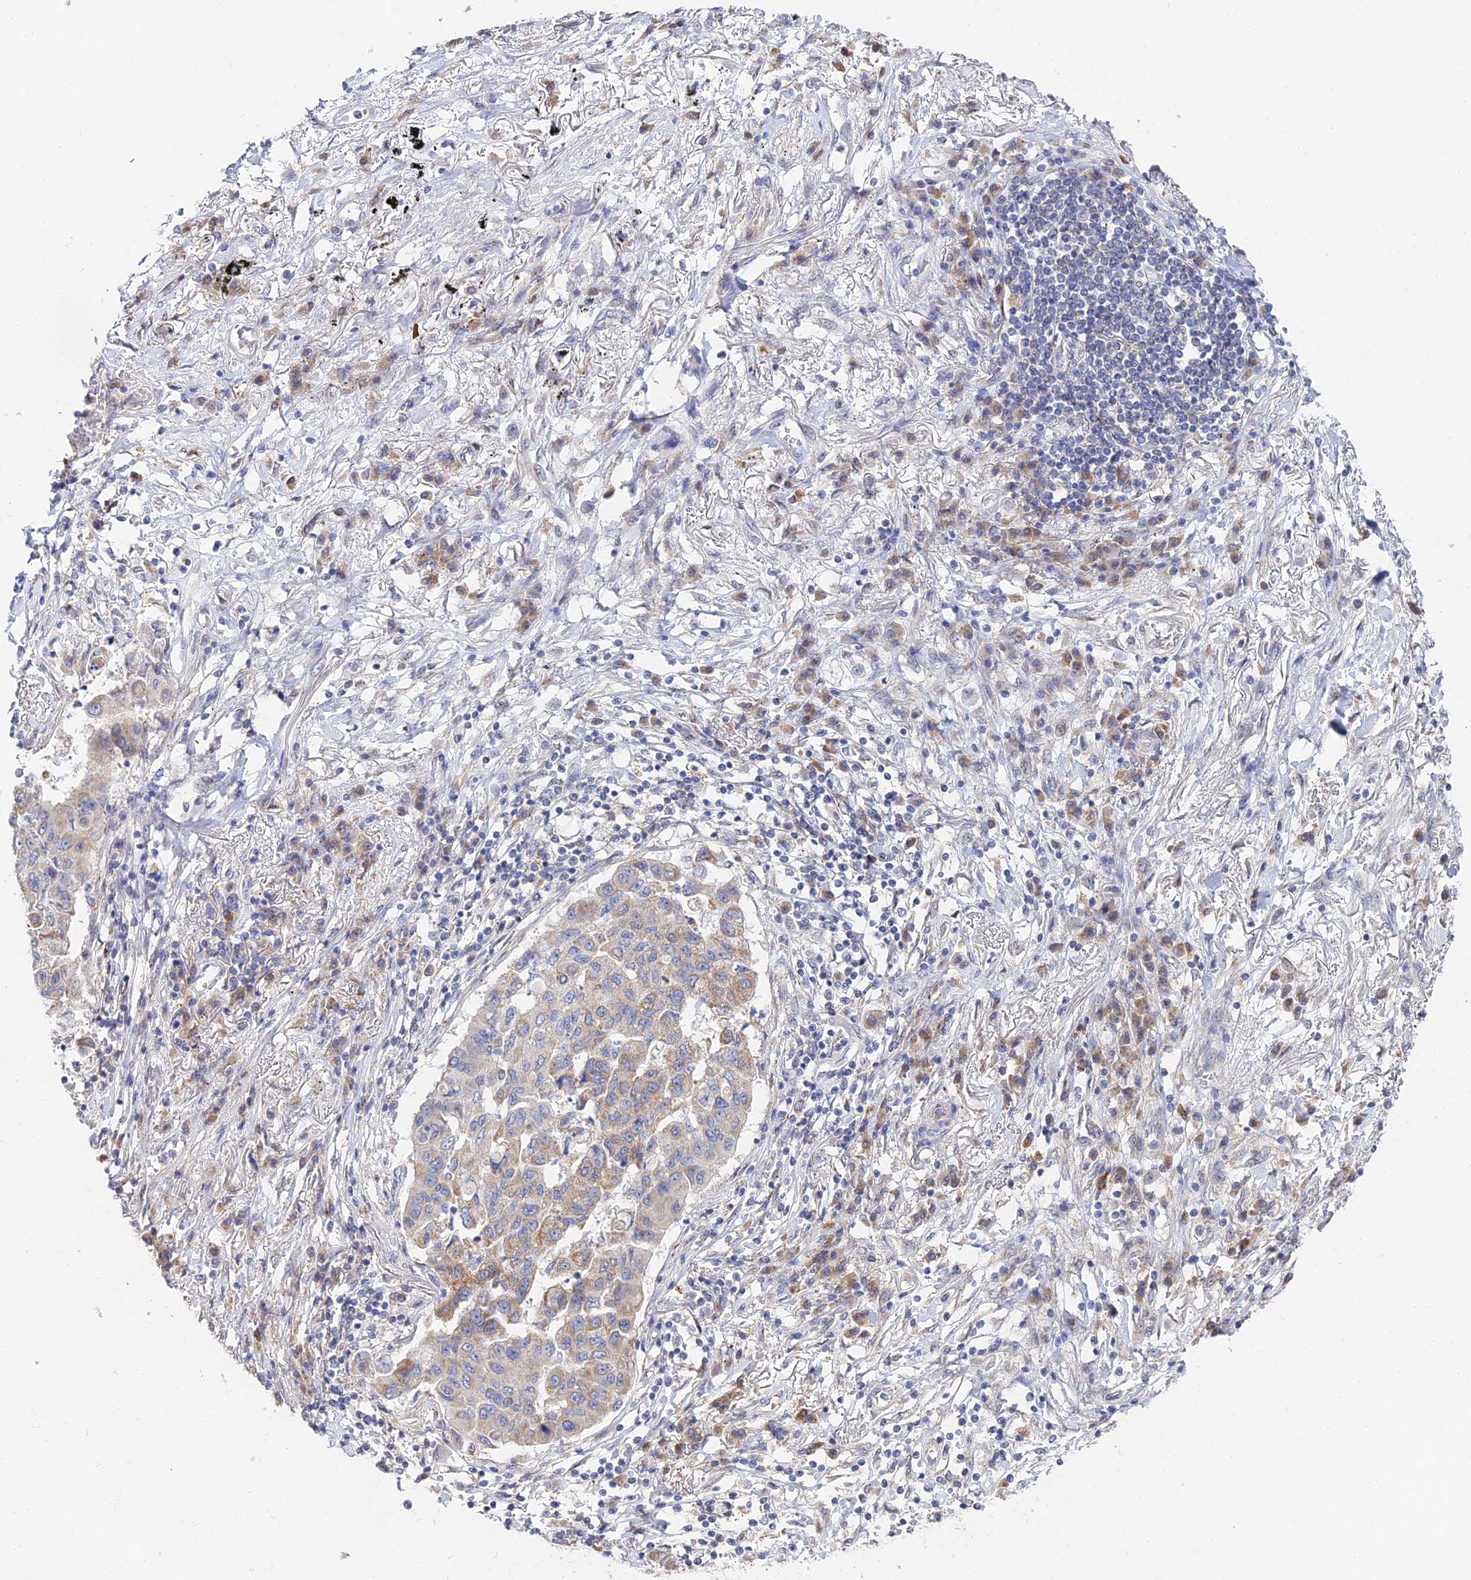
{"staining": {"intensity": "weak", "quantity": "<25%", "location": "cytoplasmic/membranous"}, "tissue": "lung cancer", "cell_type": "Tumor cells", "image_type": "cancer", "snomed": [{"axis": "morphology", "description": "Squamous cell carcinoma, NOS"}, {"axis": "topography", "description": "Lung"}], "caption": "The histopathology image displays no staining of tumor cells in squamous cell carcinoma (lung).", "gene": "DNAH14", "patient": {"sex": "male", "age": 74}}